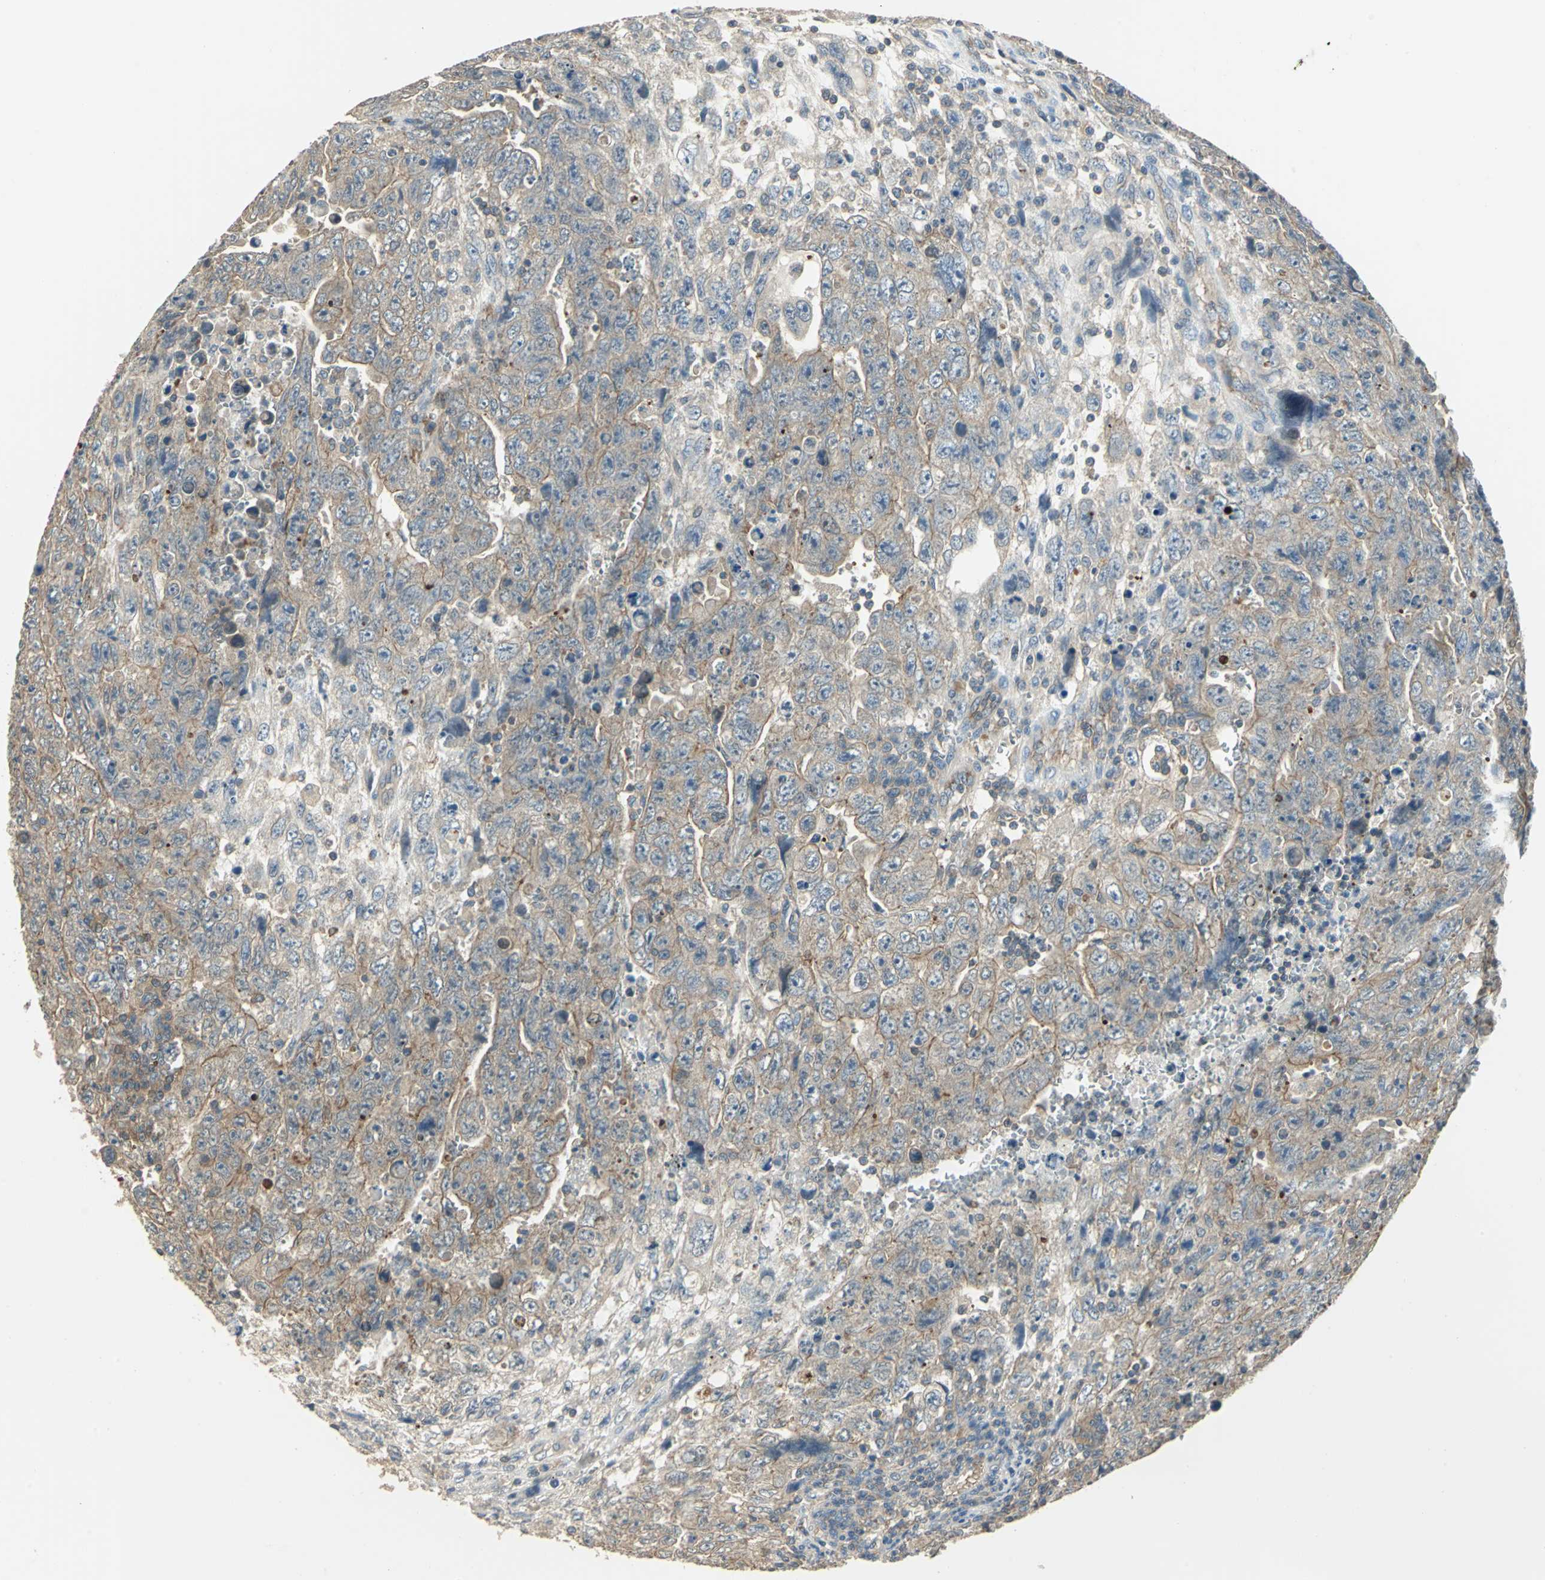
{"staining": {"intensity": "moderate", "quantity": ">75%", "location": "cytoplasmic/membranous"}, "tissue": "testis cancer", "cell_type": "Tumor cells", "image_type": "cancer", "snomed": [{"axis": "morphology", "description": "Carcinoma, Embryonal, NOS"}, {"axis": "topography", "description": "Testis"}], "caption": "Immunohistochemical staining of testis embryonal carcinoma demonstrates moderate cytoplasmic/membranous protein expression in approximately >75% of tumor cells. Nuclei are stained in blue.", "gene": "RAPGEF1", "patient": {"sex": "male", "age": 28}}